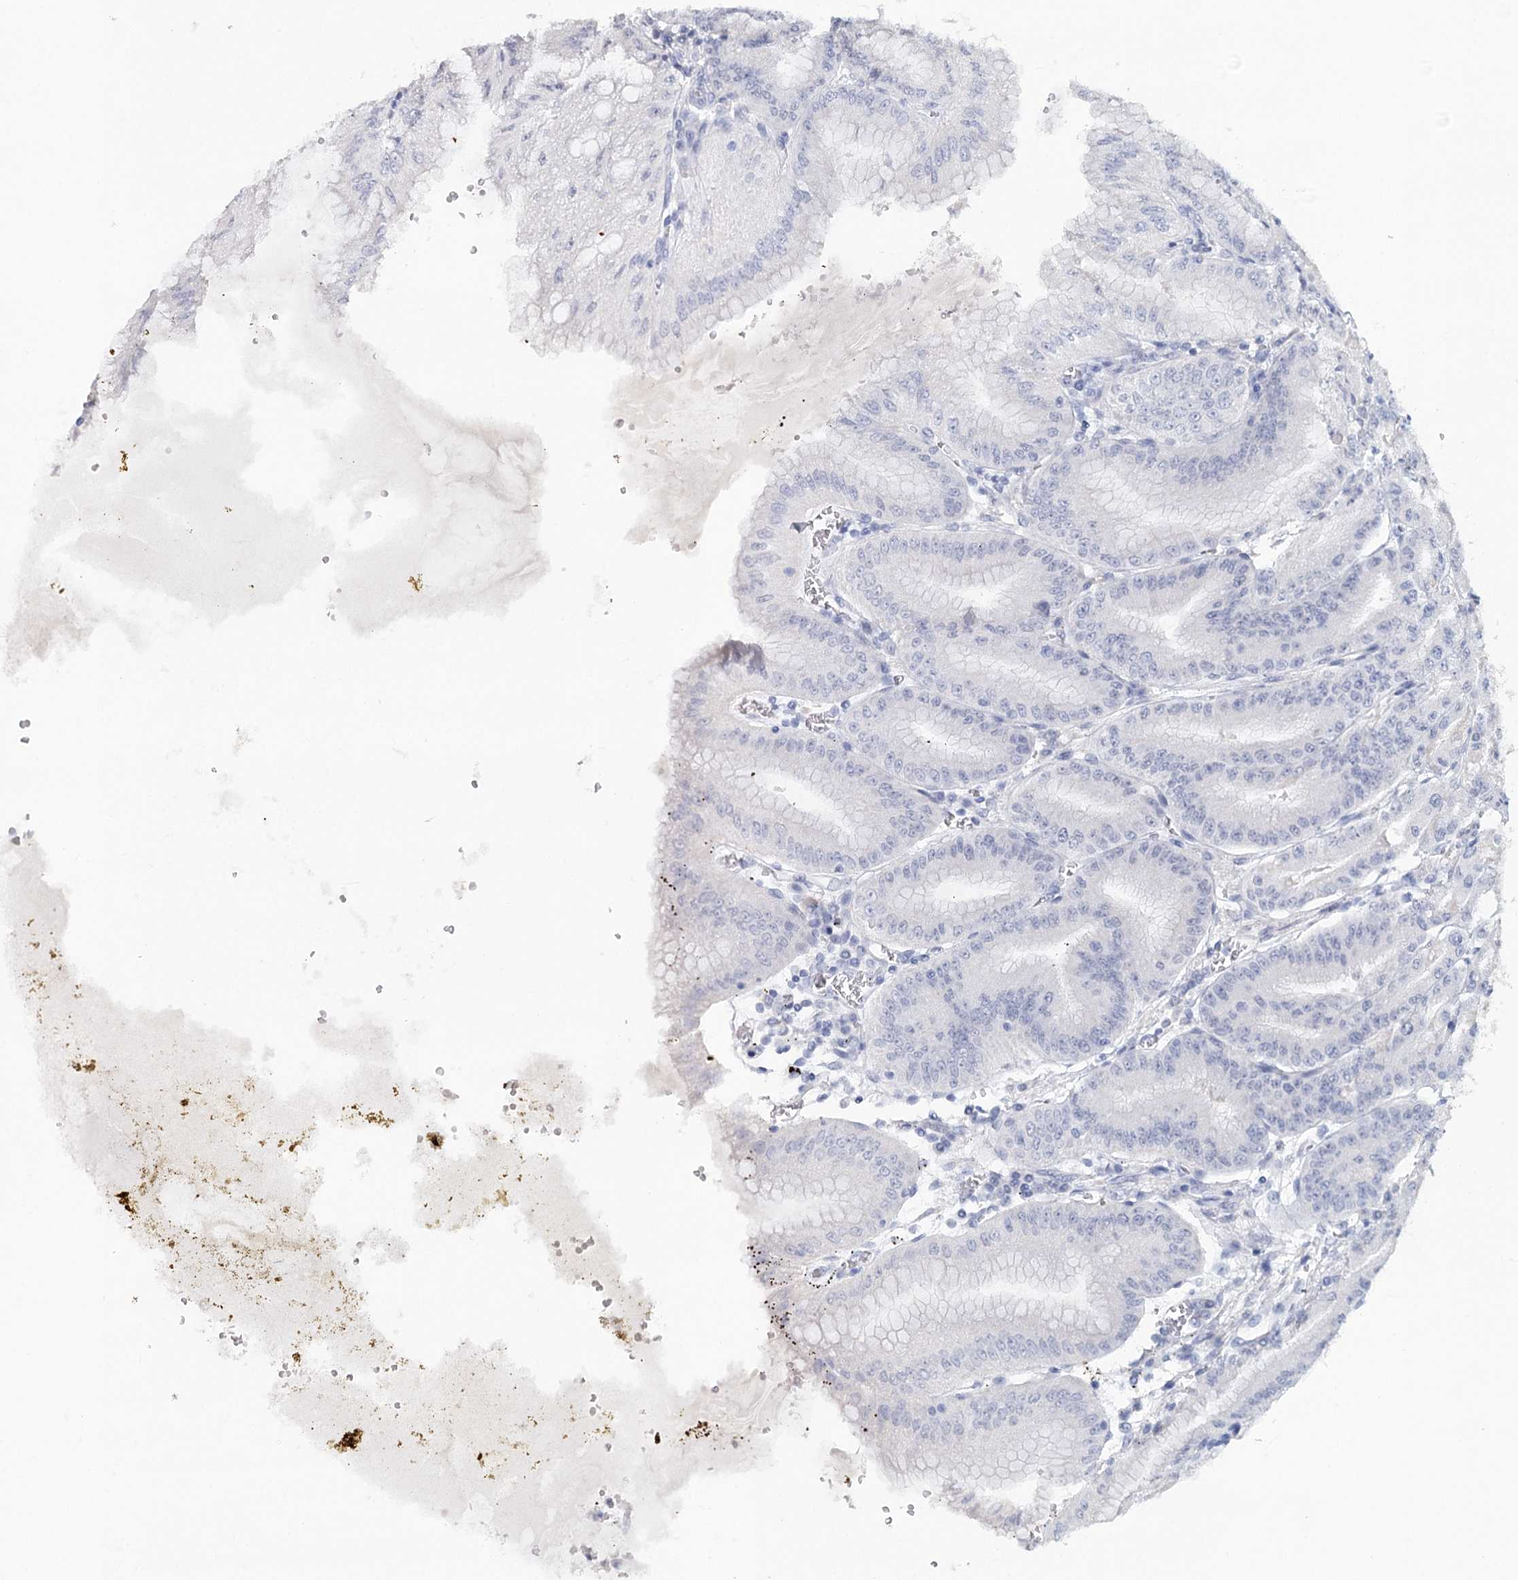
{"staining": {"intensity": "negative", "quantity": "none", "location": "none"}, "tissue": "stomach", "cell_type": "Glandular cells", "image_type": "normal", "snomed": [{"axis": "morphology", "description": "Normal tissue, NOS"}, {"axis": "topography", "description": "Stomach, upper"}, {"axis": "topography", "description": "Stomach, lower"}], "caption": "Human stomach stained for a protein using immunohistochemistry (IHC) exhibits no staining in glandular cells.", "gene": "HSPA4L", "patient": {"sex": "male", "age": 71}}